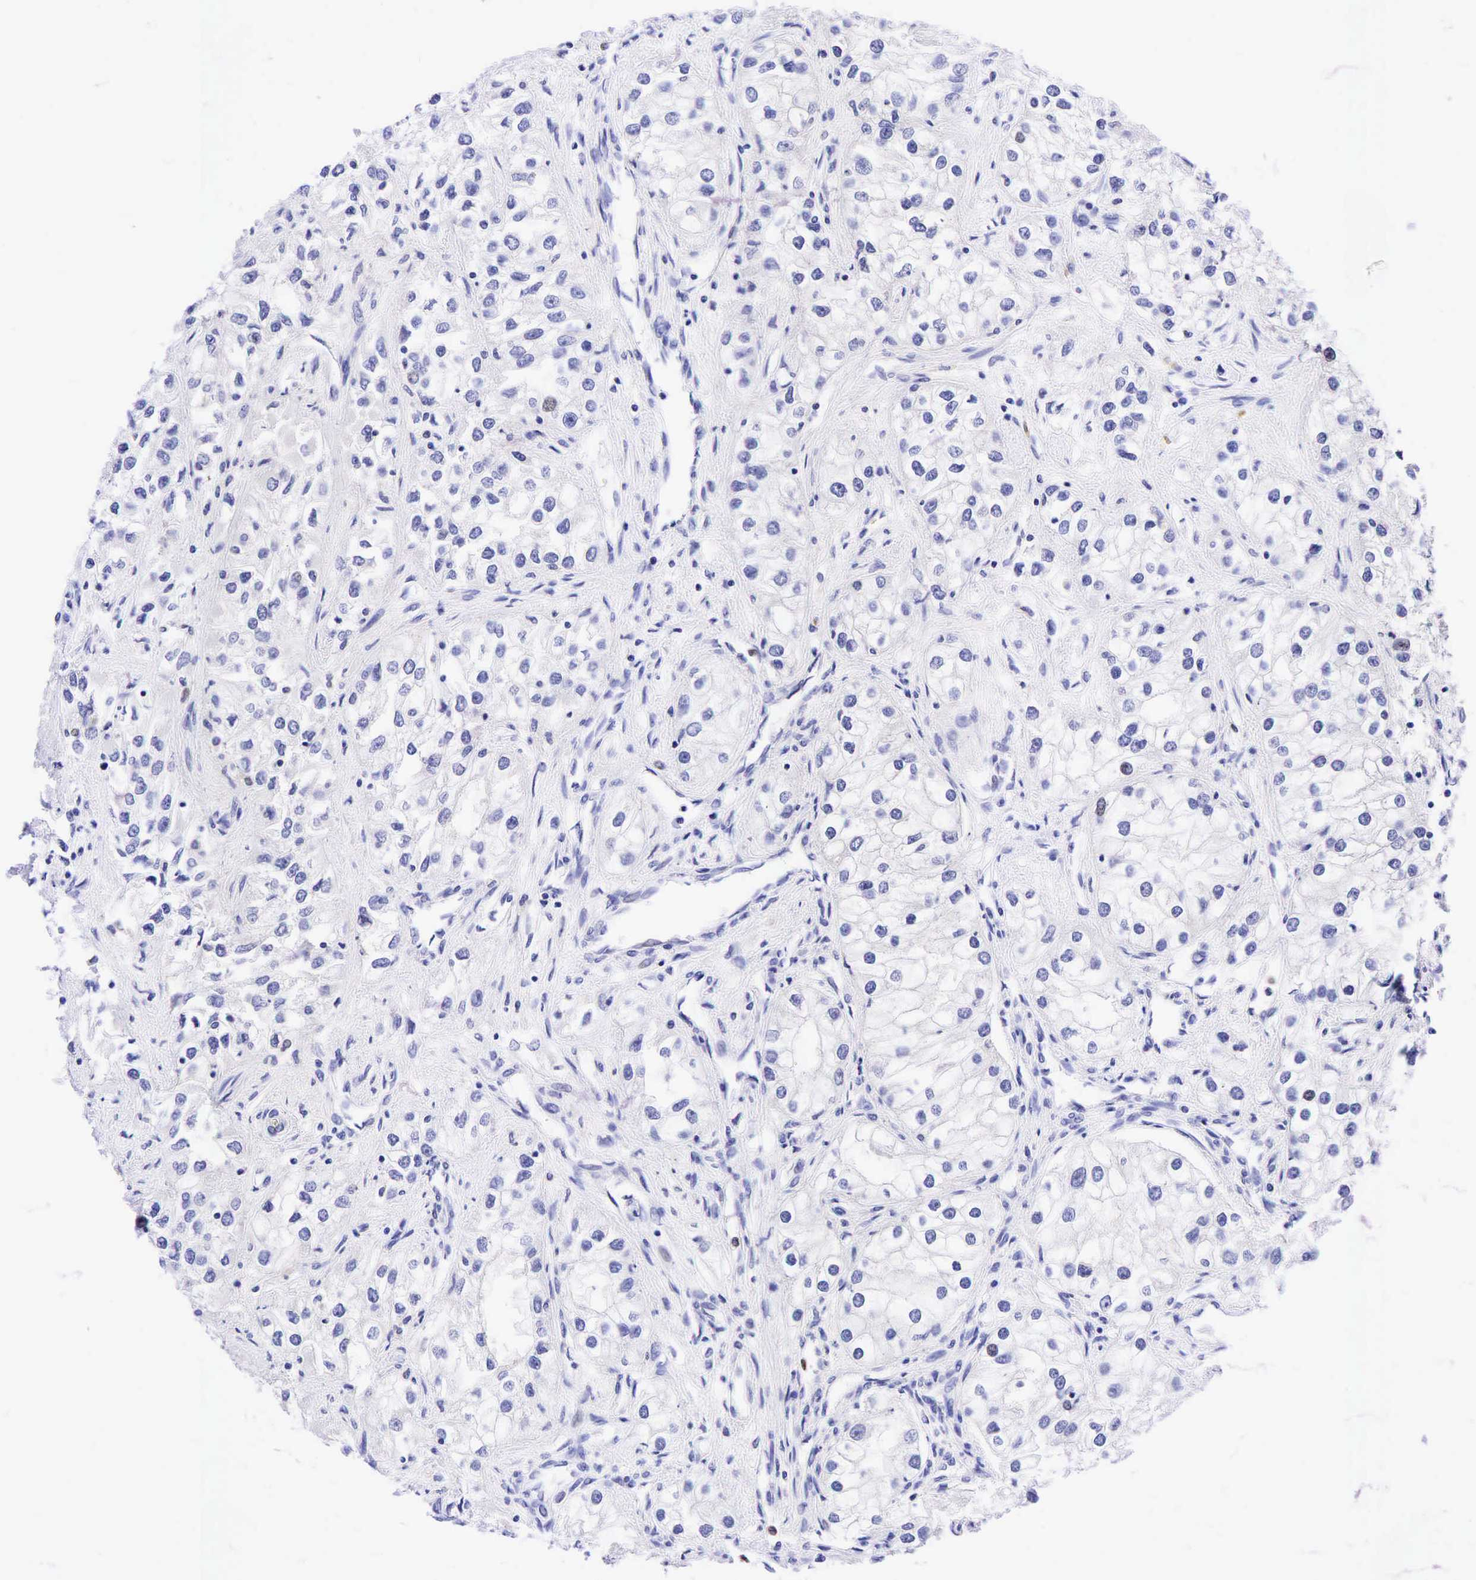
{"staining": {"intensity": "negative", "quantity": "none", "location": "none"}, "tissue": "renal cancer", "cell_type": "Tumor cells", "image_type": "cancer", "snomed": [{"axis": "morphology", "description": "Adenocarcinoma, NOS"}, {"axis": "topography", "description": "Kidney"}], "caption": "Immunohistochemistry photomicrograph of neoplastic tissue: adenocarcinoma (renal) stained with DAB (3,3'-diaminobenzidine) displays no significant protein staining in tumor cells. Nuclei are stained in blue.", "gene": "TNFRSF8", "patient": {"sex": "male", "age": 57}}